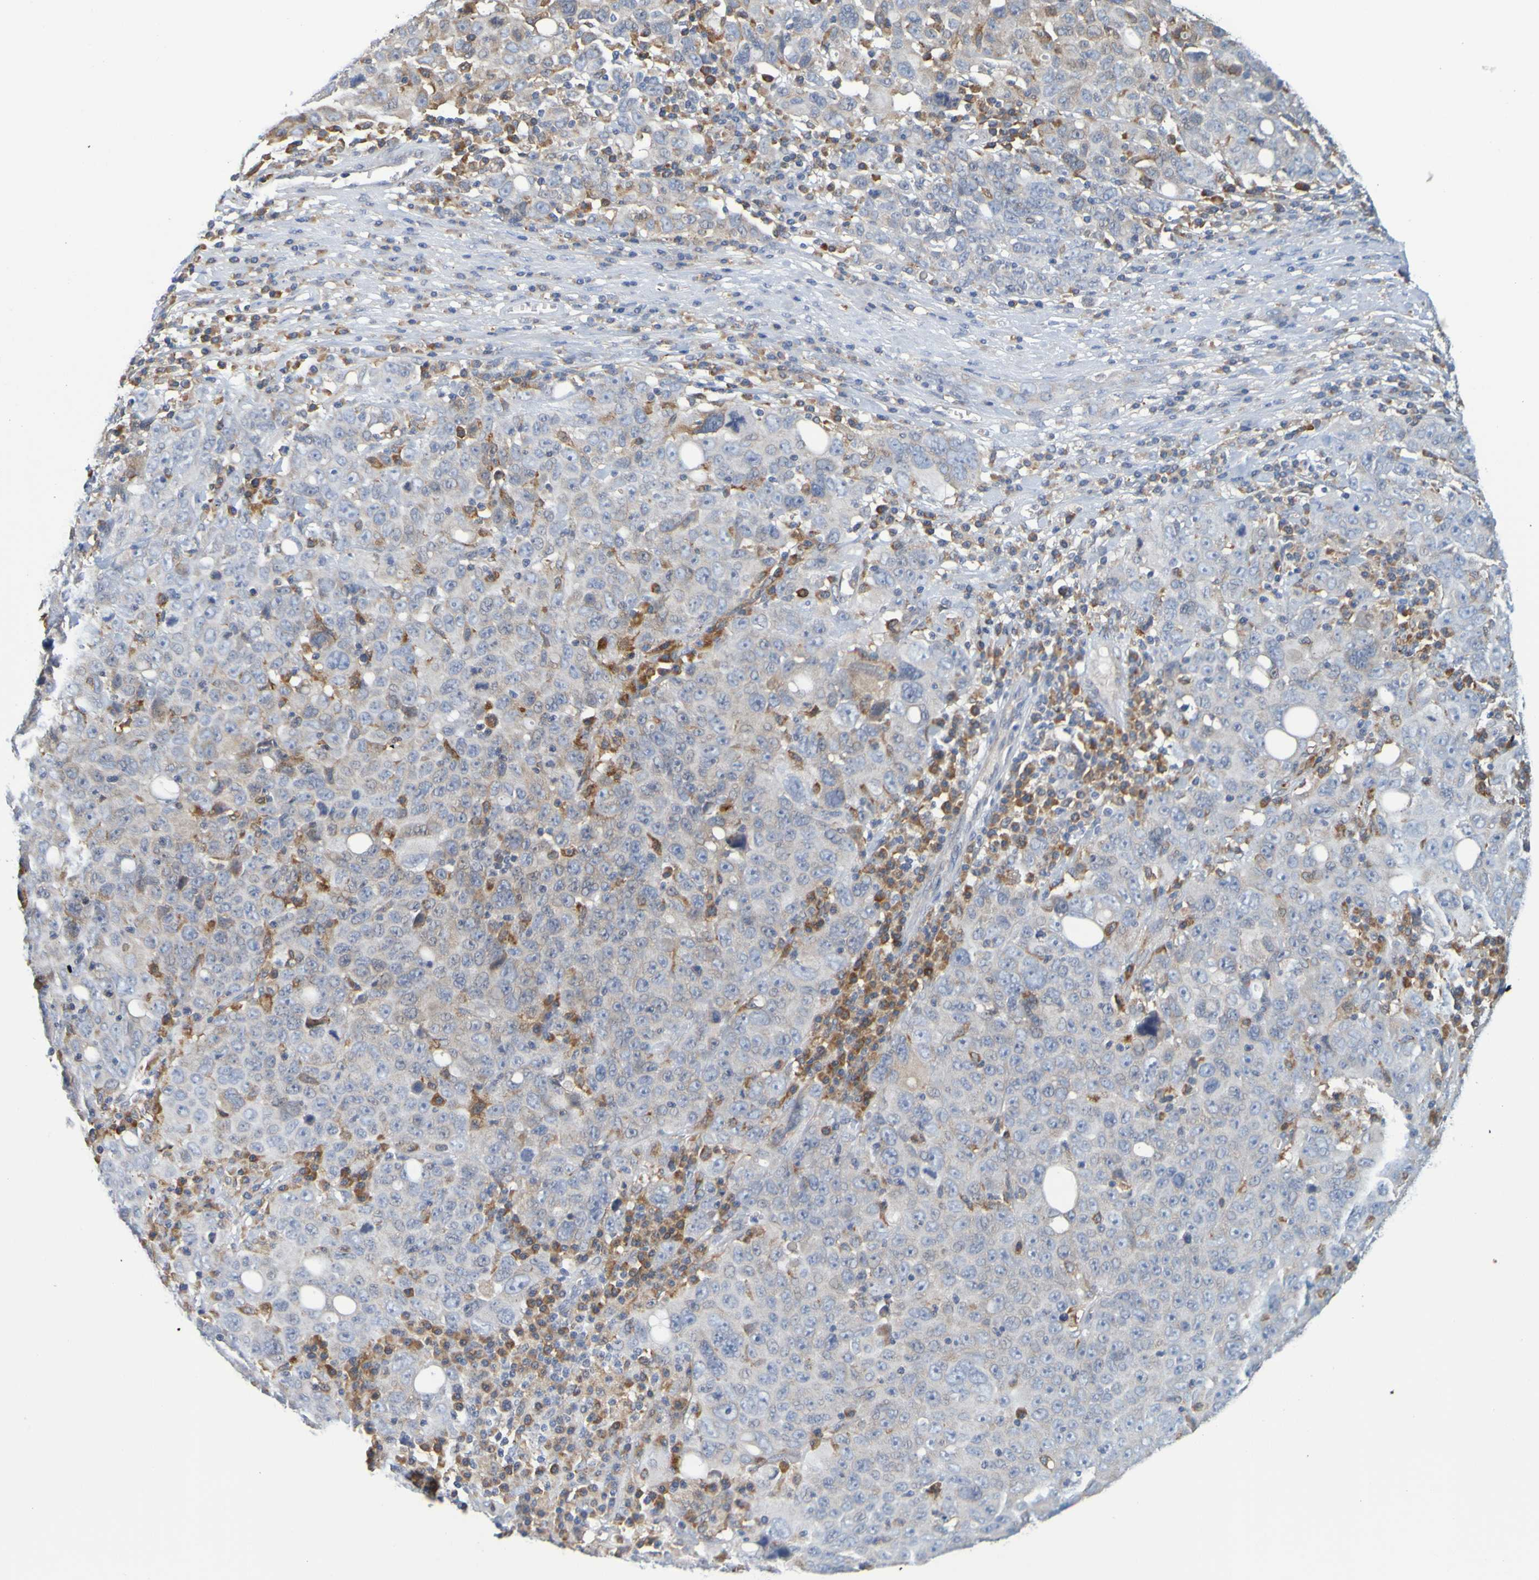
{"staining": {"intensity": "weak", "quantity": "25%-75%", "location": "cytoplasmic/membranous"}, "tissue": "ovarian cancer", "cell_type": "Tumor cells", "image_type": "cancer", "snomed": [{"axis": "morphology", "description": "Carcinoma, endometroid"}, {"axis": "topography", "description": "Ovary"}], "caption": "Weak cytoplasmic/membranous positivity for a protein is appreciated in approximately 25%-75% of tumor cells of ovarian endometroid carcinoma using IHC.", "gene": "SIL1", "patient": {"sex": "female", "age": 62}}